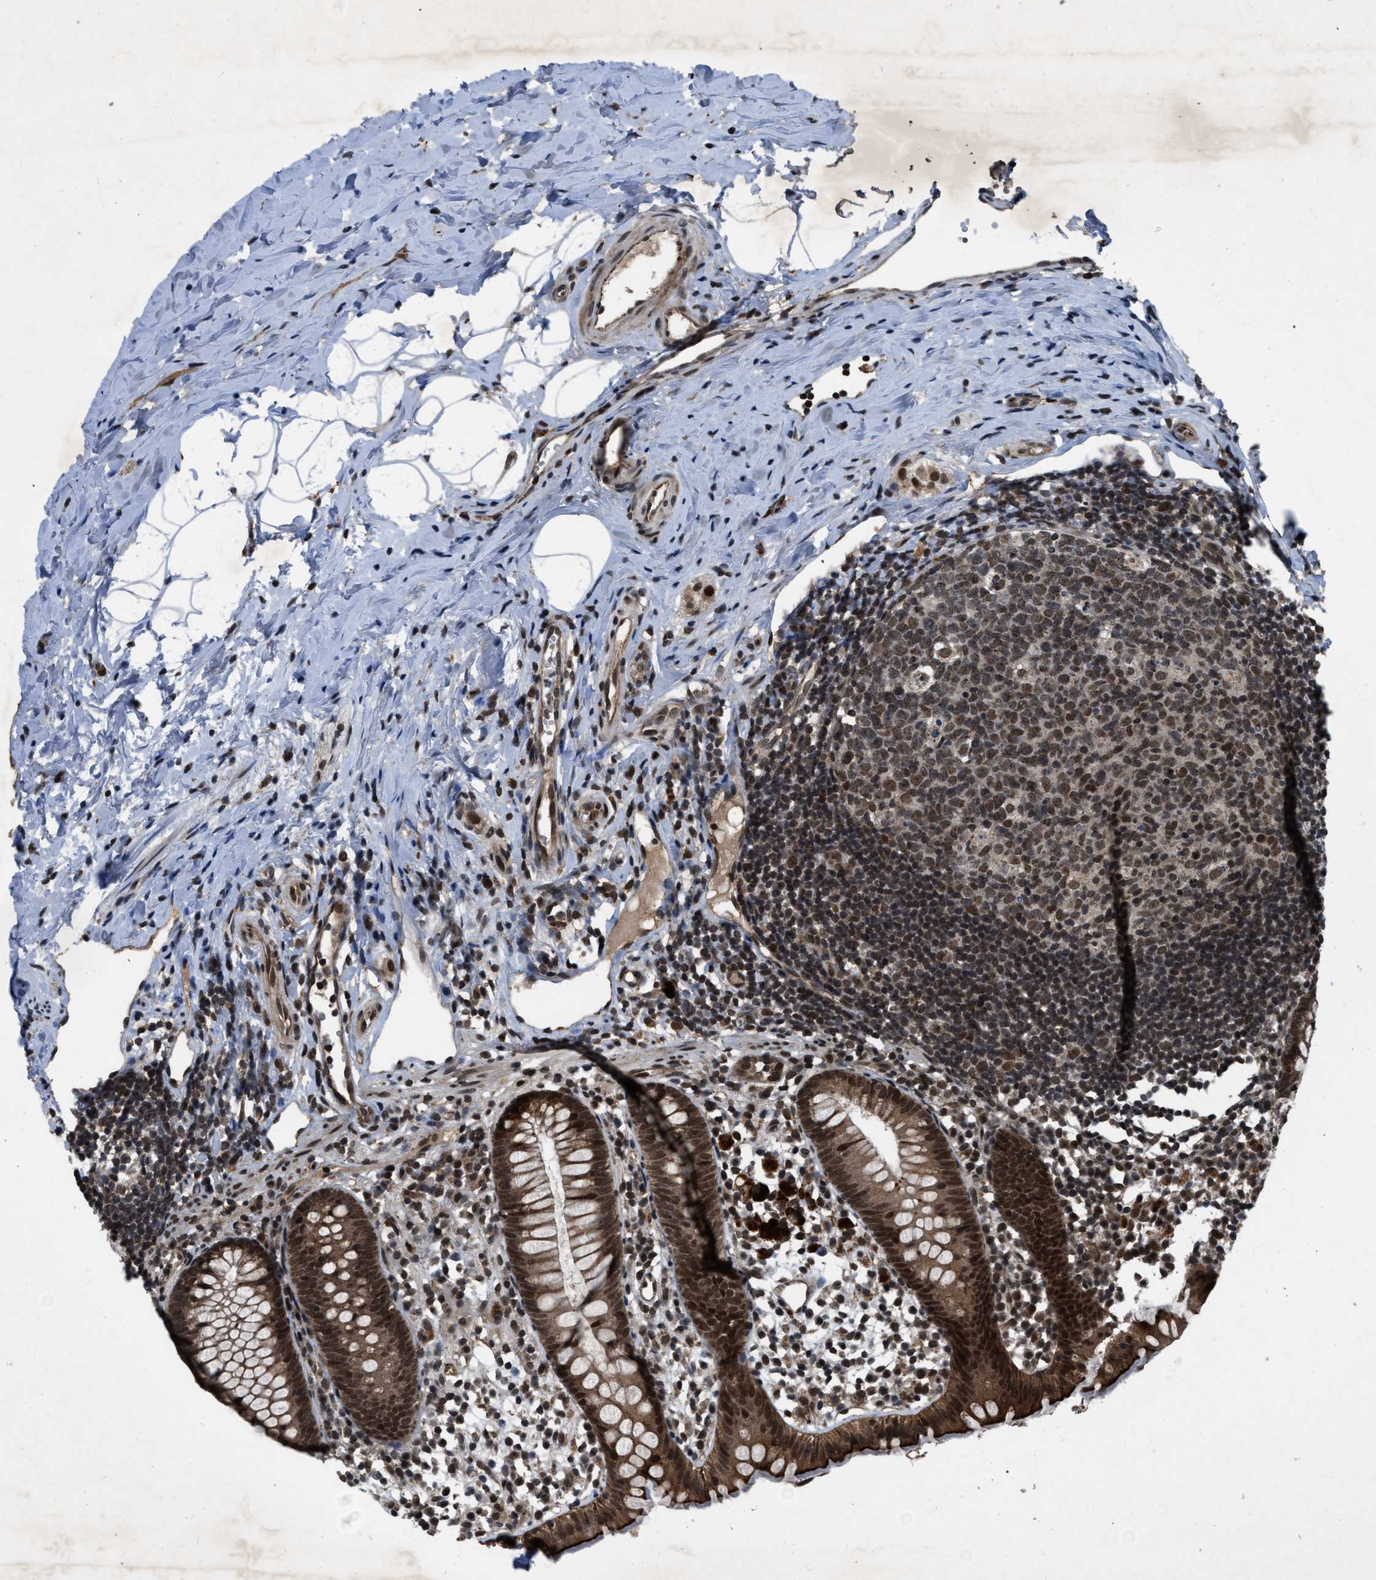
{"staining": {"intensity": "strong", "quantity": ">75%", "location": "cytoplasmic/membranous,nuclear"}, "tissue": "appendix", "cell_type": "Glandular cells", "image_type": "normal", "snomed": [{"axis": "morphology", "description": "Normal tissue, NOS"}, {"axis": "topography", "description": "Appendix"}], "caption": "Strong cytoplasmic/membranous,nuclear staining is appreciated in approximately >75% of glandular cells in benign appendix.", "gene": "ZNHIT1", "patient": {"sex": "female", "age": 20}}